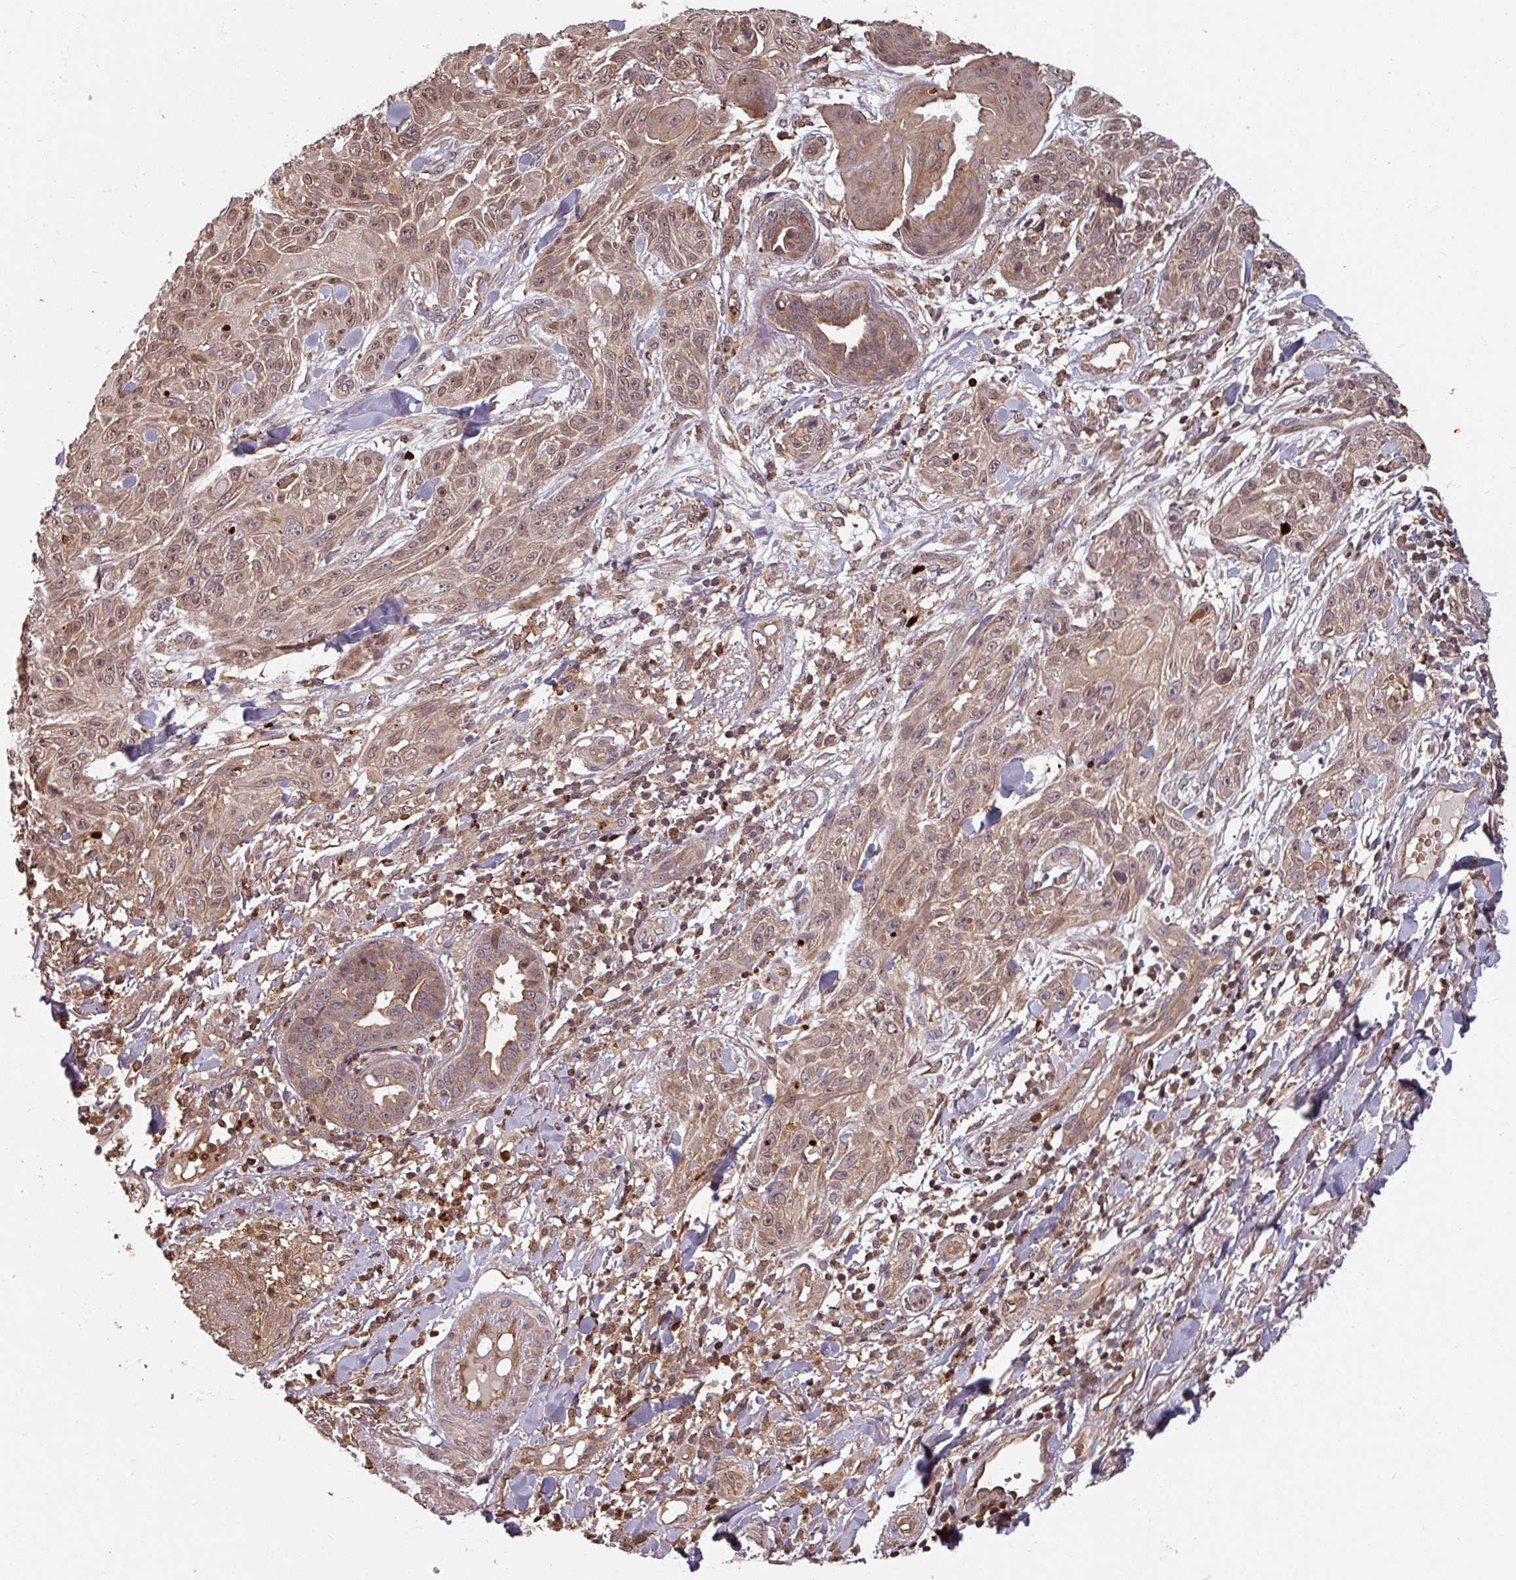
{"staining": {"intensity": "moderate", "quantity": ">75%", "location": "cytoplasmic/membranous,nuclear"}, "tissue": "skin cancer", "cell_type": "Tumor cells", "image_type": "cancer", "snomed": [{"axis": "morphology", "description": "Squamous cell carcinoma, NOS"}, {"axis": "topography", "description": "Skin"}], "caption": "Moderate cytoplasmic/membranous and nuclear positivity is seen in approximately >75% of tumor cells in skin cancer (squamous cell carcinoma).", "gene": "EID1", "patient": {"sex": "male", "age": 86}}